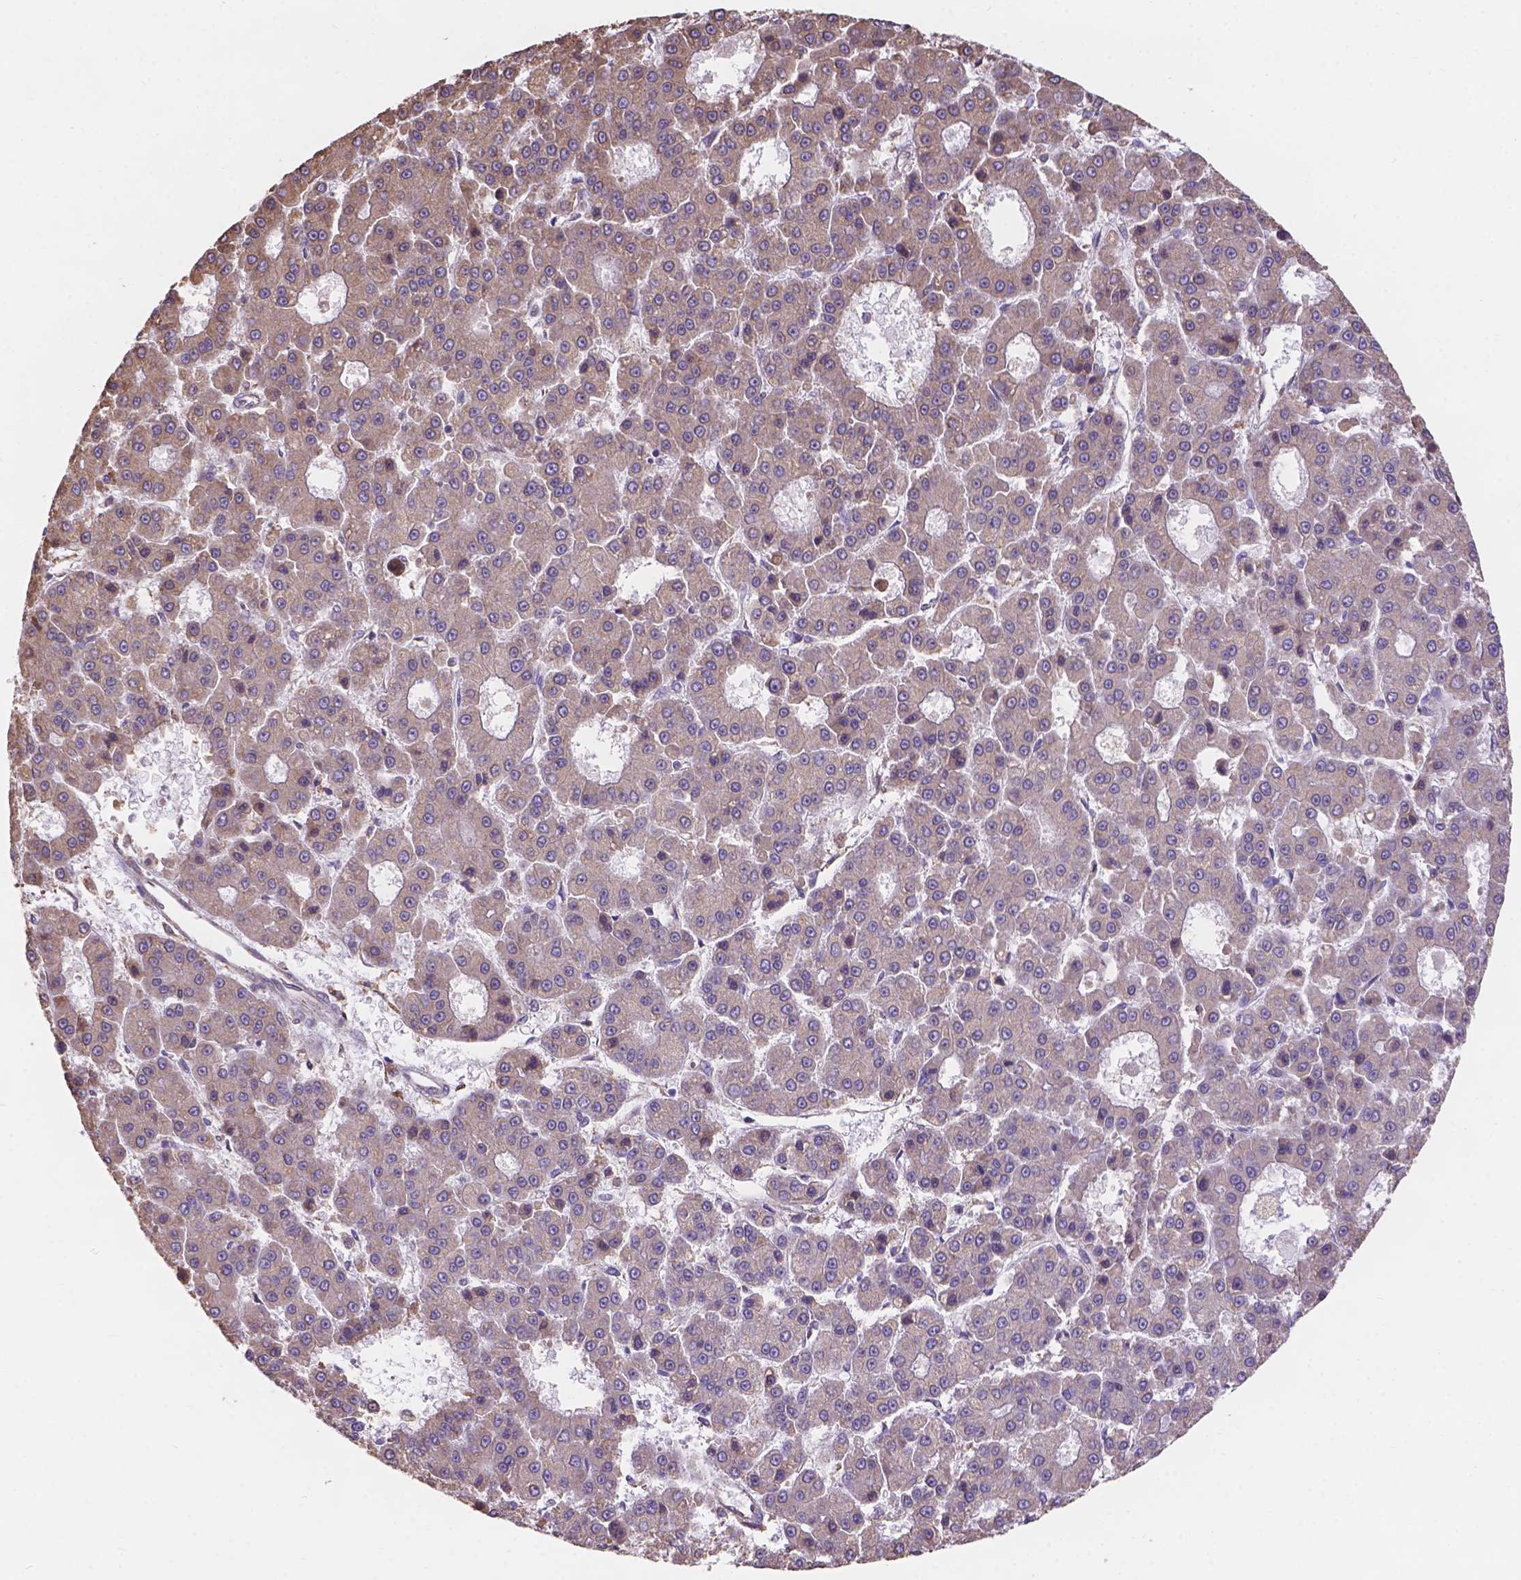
{"staining": {"intensity": "weak", "quantity": "<25%", "location": "cytoplasmic/membranous"}, "tissue": "liver cancer", "cell_type": "Tumor cells", "image_type": "cancer", "snomed": [{"axis": "morphology", "description": "Carcinoma, Hepatocellular, NOS"}, {"axis": "topography", "description": "Liver"}], "caption": "High power microscopy photomicrograph of an IHC photomicrograph of hepatocellular carcinoma (liver), revealing no significant expression in tumor cells.", "gene": "IPO11", "patient": {"sex": "male", "age": 70}}